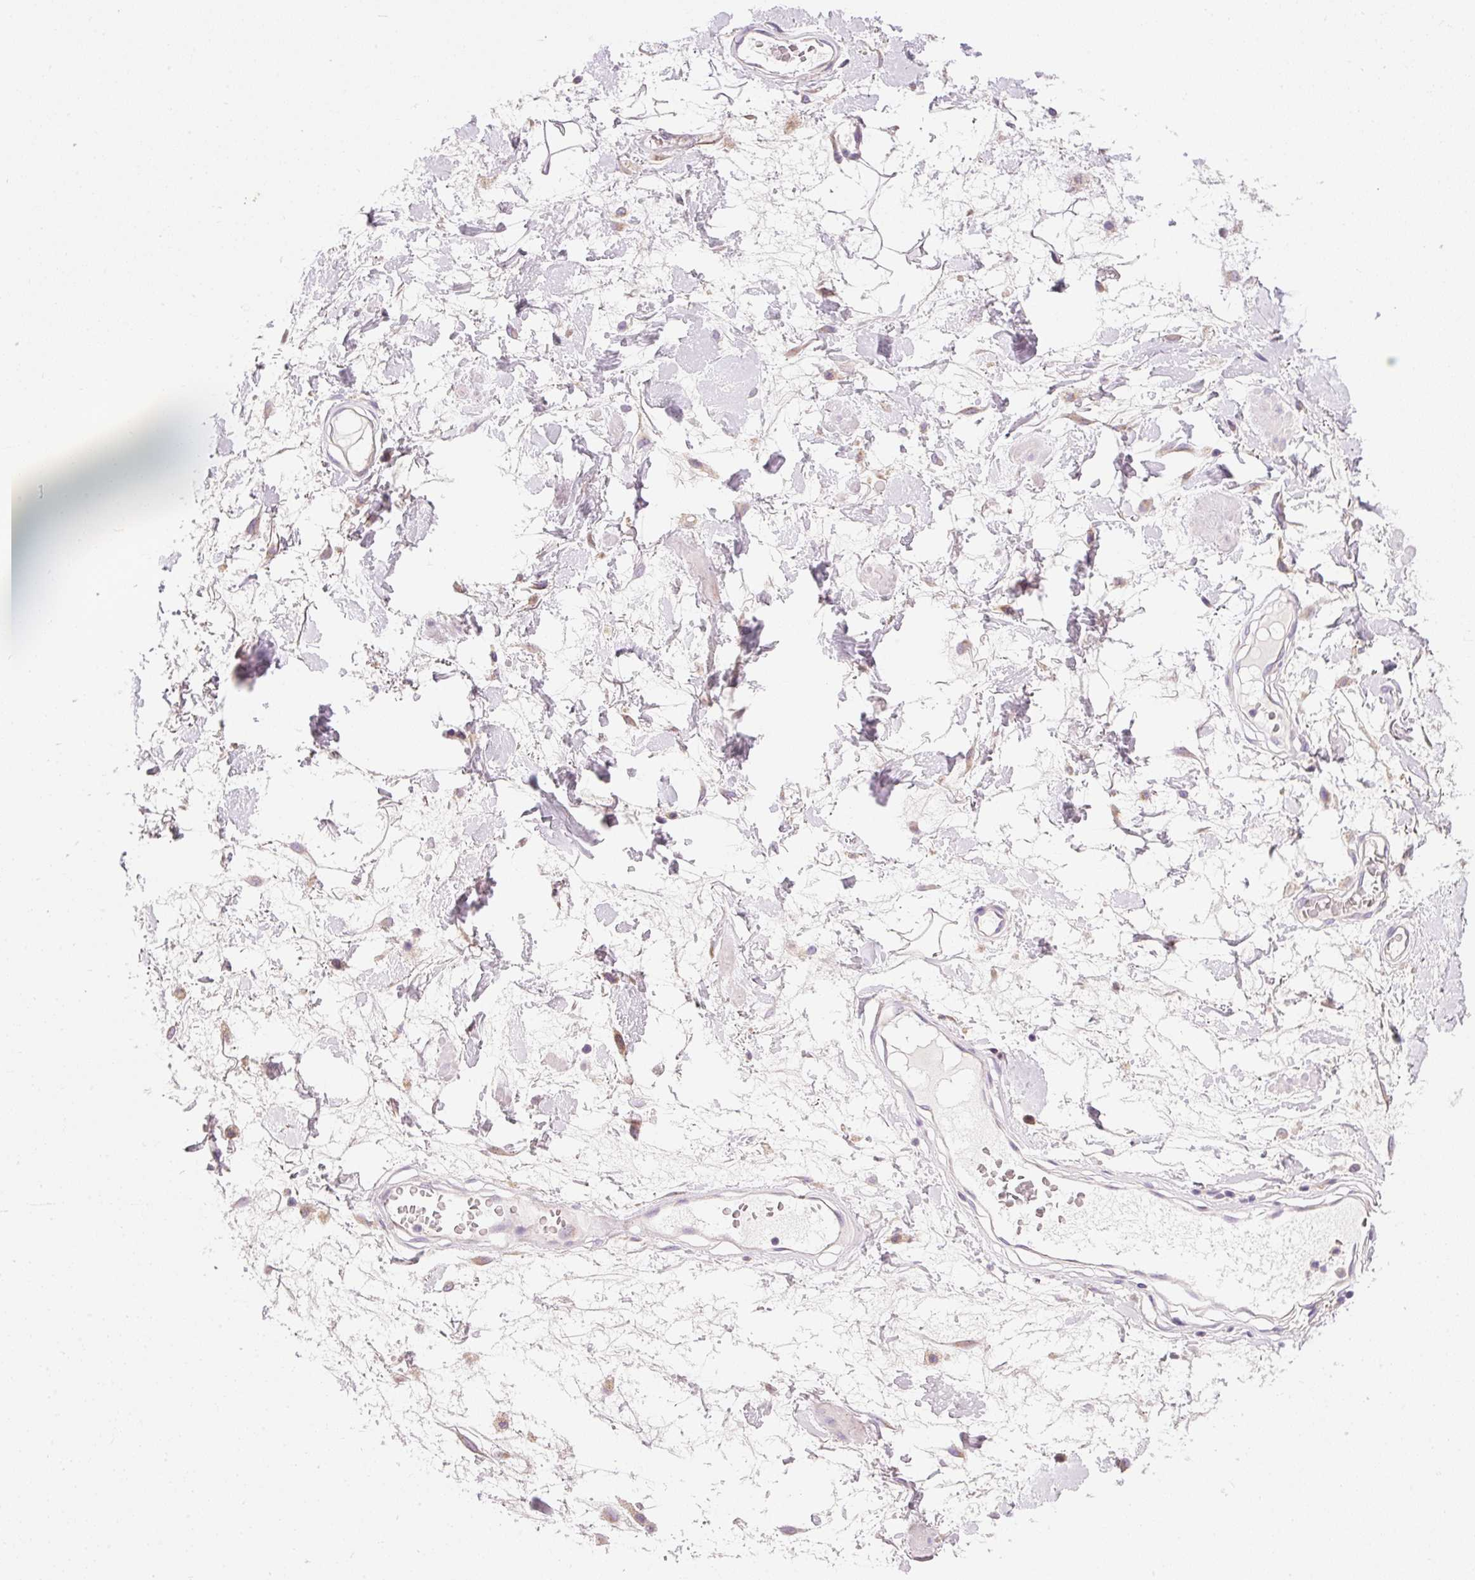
{"staining": {"intensity": "negative", "quantity": "none", "location": "none"}, "tissue": "adipose tissue", "cell_type": "Adipocytes", "image_type": "normal", "snomed": [{"axis": "morphology", "description": "Normal tissue, NOS"}, {"axis": "topography", "description": "Vulva"}, {"axis": "topography", "description": "Peripheral nerve tissue"}], "caption": "Immunohistochemical staining of normal human adipose tissue exhibits no significant staining in adipocytes. Nuclei are stained in blue.", "gene": "PNPLA5", "patient": {"sex": "female", "age": 68}}